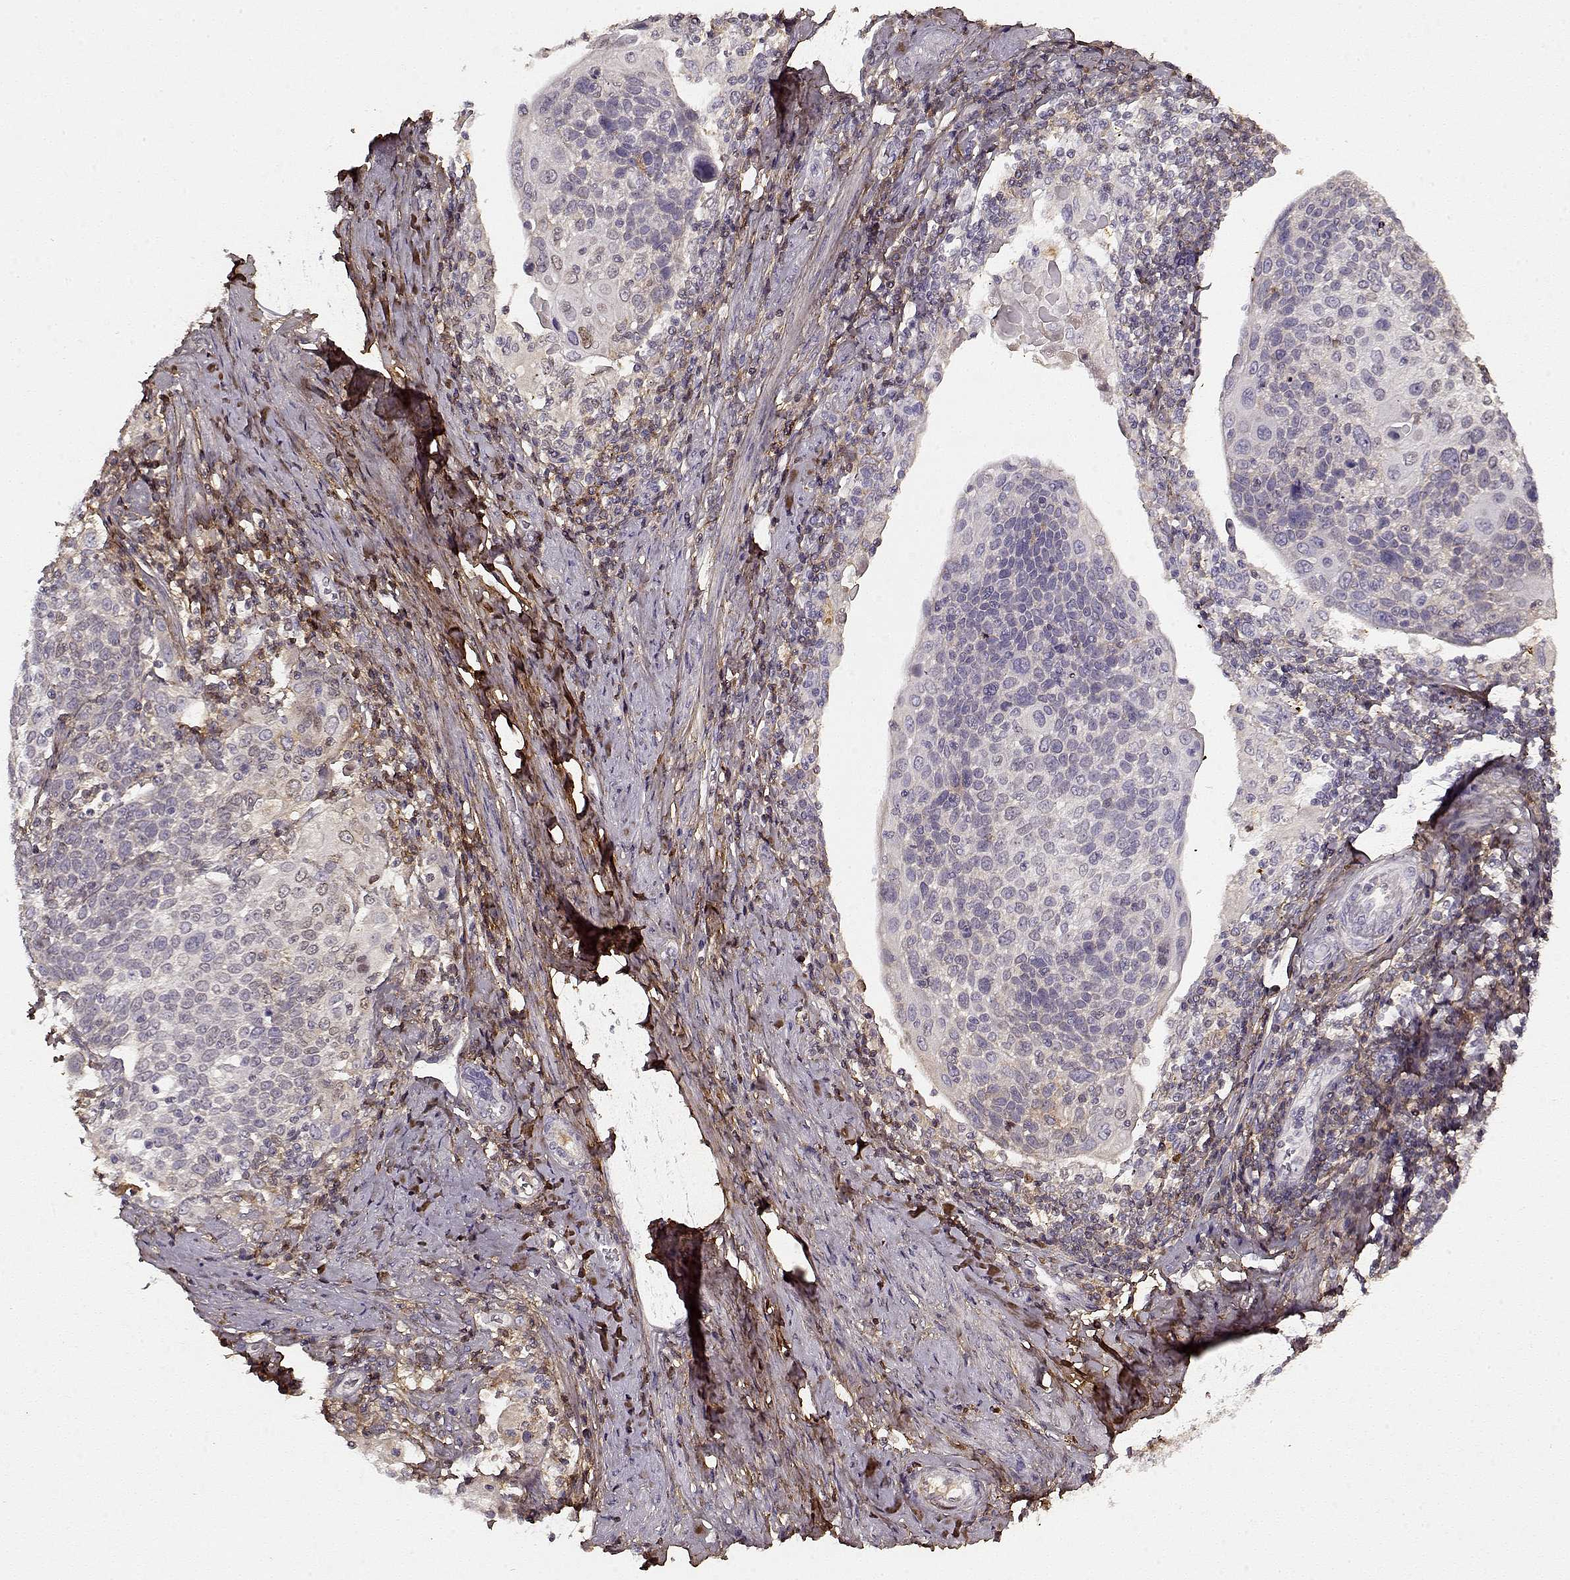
{"staining": {"intensity": "negative", "quantity": "none", "location": "none"}, "tissue": "cervical cancer", "cell_type": "Tumor cells", "image_type": "cancer", "snomed": [{"axis": "morphology", "description": "Squamous cell carcinoma, NOS"}, {"axis": "topography", "description": "Cervix"}], "caption": "Squamous cell carcinoma (cervical) stained for a protein using immunohistochemistry (IHC) exhibits no expression tumor cells.", "gene": "LUM", "patient": {"sex": "female", "age": 61}}